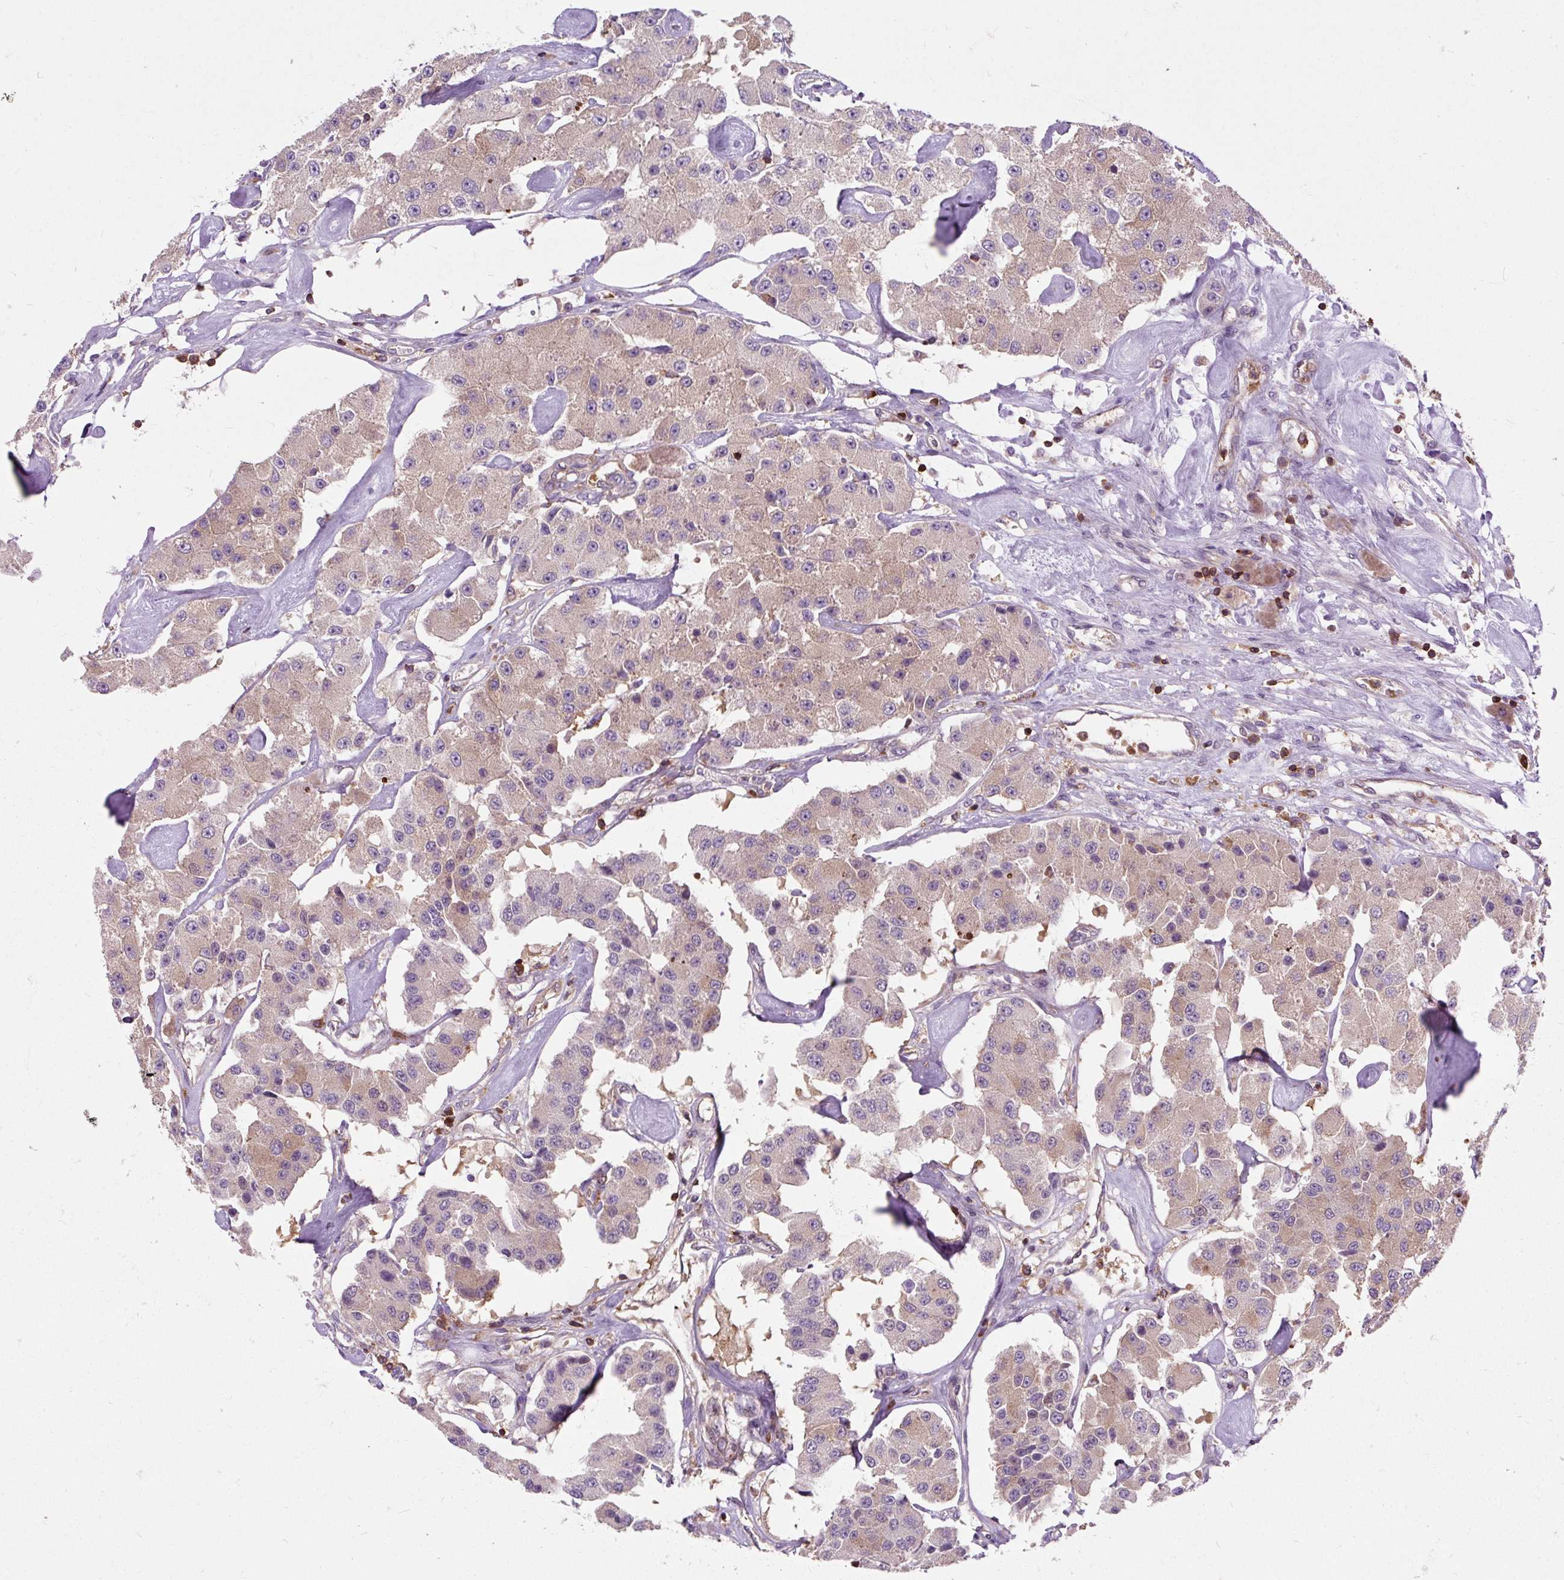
{"staining": {"intensity": "weak", "quantity": ">75%", "location": "cytoplasmic/membranous"}, "tissue": "carcinoid", "cell_type": "Tumor cells", "image_type": "cancer", "snomed": [{"axis": "morphology", "description": "Carcinoid, malignant, NOS"}, {"axis": "topography", "description": "Pancreas"}], "caption": "Protein expression analysis of malignant carcinoid exhibits weak cytoplasmic/membranous staining in about >75% of tumor cells.", "gene": "CISD3", "patient": {"sex": "male", "age": 41}}